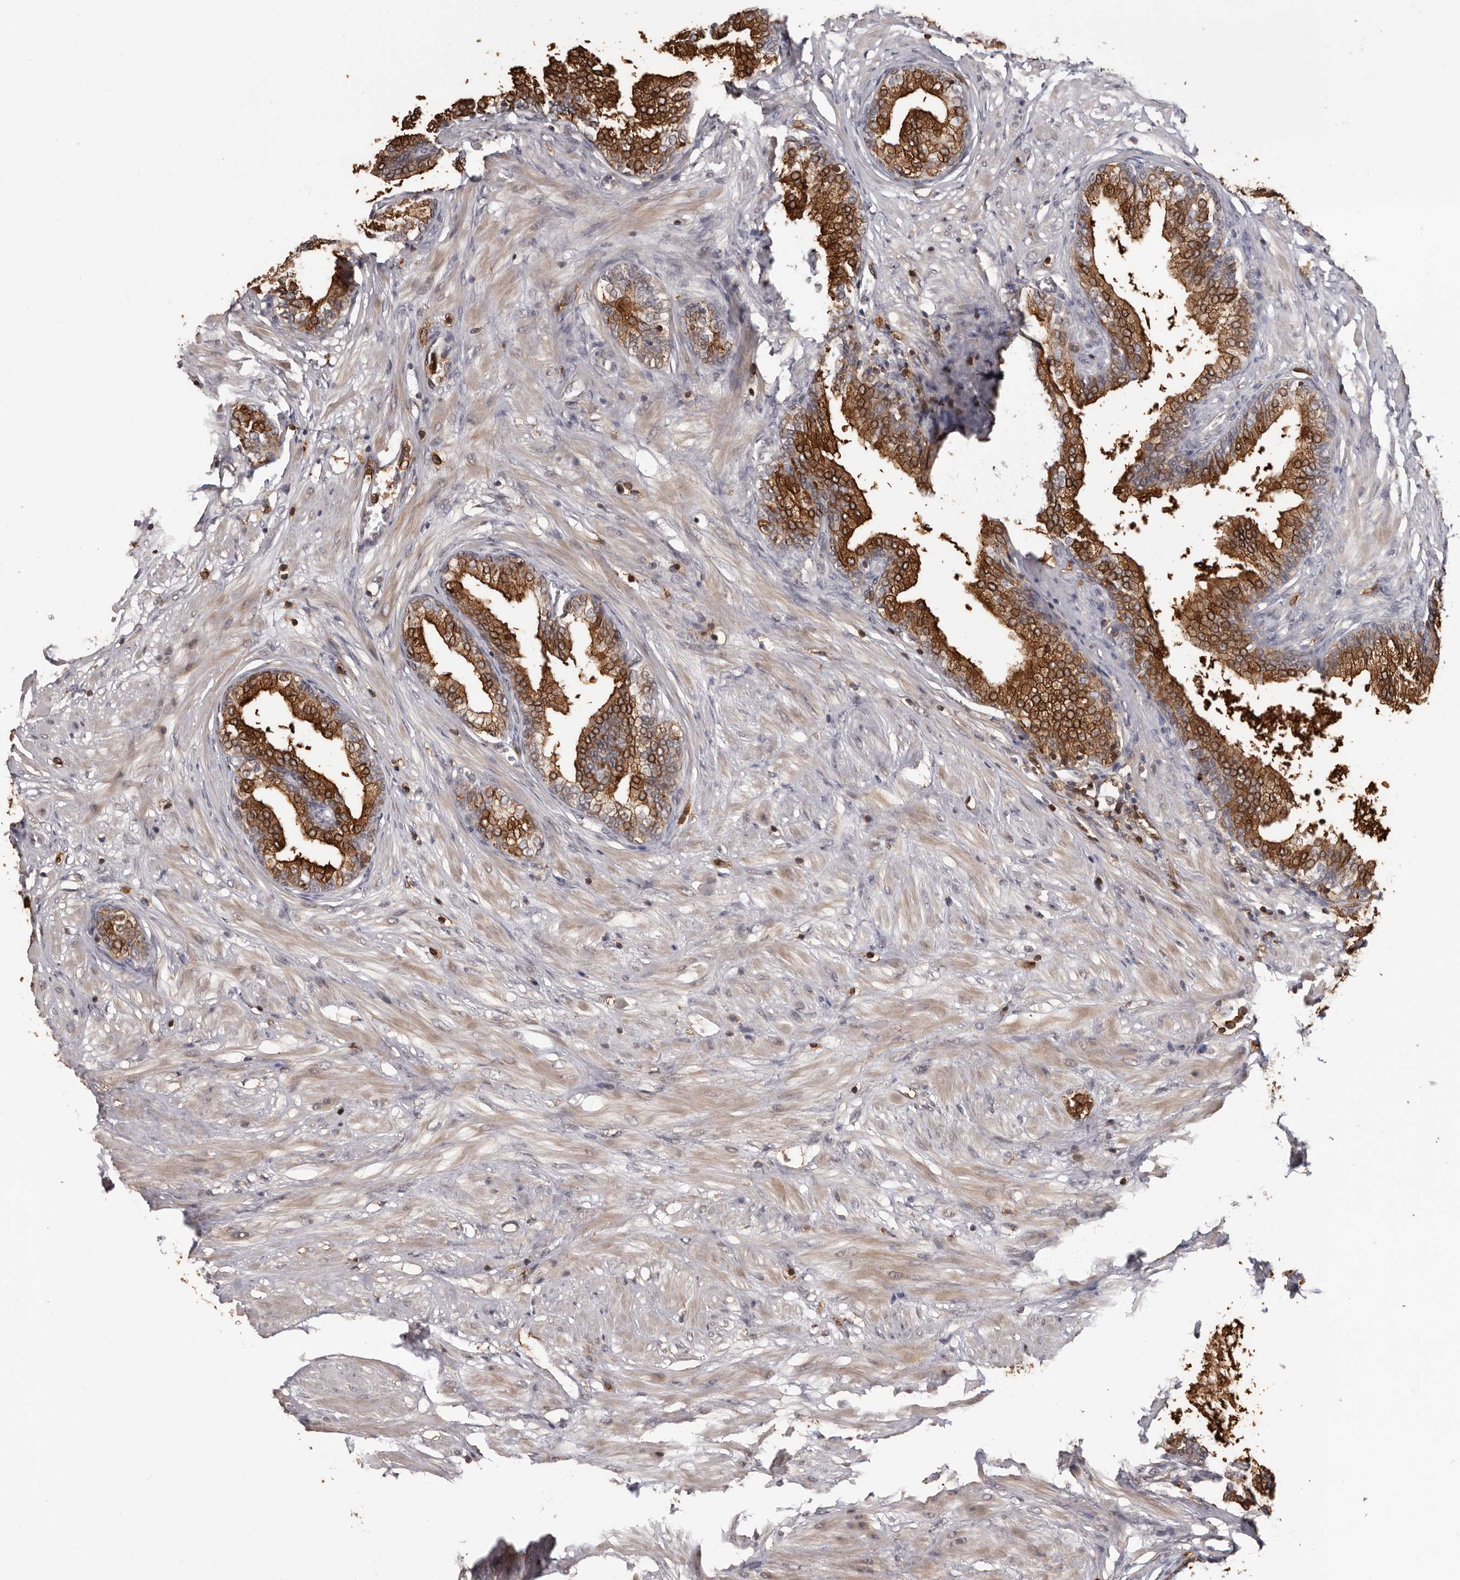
{"staining": {"intensity": "strong", "quantity": "25%-75%", "location": "cytoplasmic/membranous,nuclear"}, "tissue": "prostate", "cell_type": "Glandular cells", "image_type": "normal", "snomed": [{"axis": "morphology", "description": "Normal tissue, NOS"}, {"axis": "morphology", "description": "Urothelial carcinoma, Low grade"}, {"axis": "topography", "description": "Urinary bladder"}, {"axis": "topography", "description": "Prostate"}], "caption": "Normal prostate reveals strong cytoplasmic/membranous,nuclear expression in about 25%-75% of glandular cells The protein is shown in brown color, while the nuclei are stained blue..", "gene": "PRR12", "patient": {"sex": "male", "age": 60}}